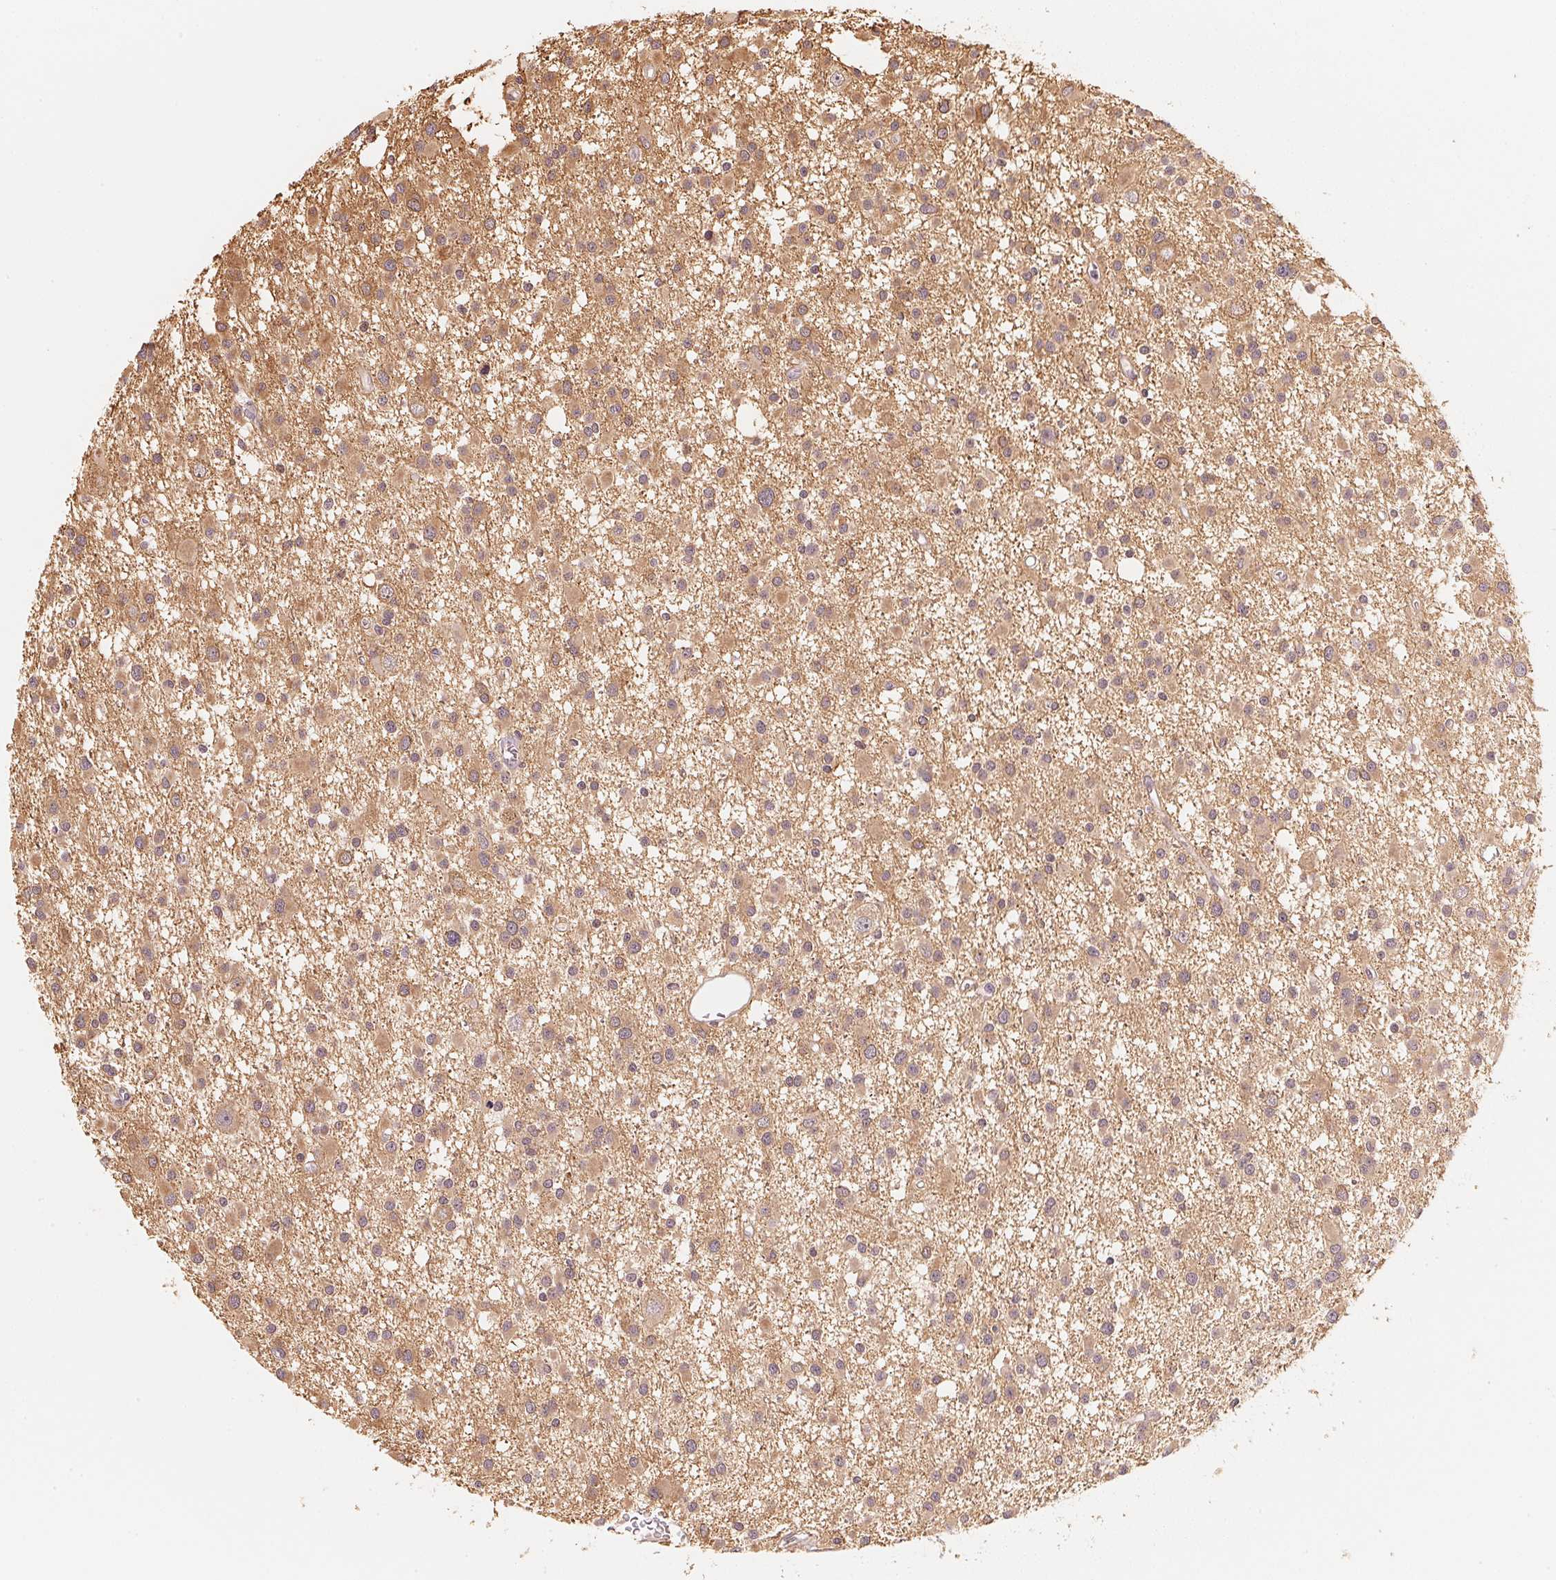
{"staining": {"intensity": "moderate", "quantity": "25%-75%", "location": "cytoplasmic/membranous"}, "tissue": "glioma", "cell_type": "Tumor cells", "image_type": "cancer", "snomed": [{"axis": "morphology", "description": "Glioma, malignant, High grade"}, {"axis": "topography", "description": "Brain"}], "caption": "A brown stain highlights moderate cytoplasmic/membranous staining of a protein in human malignant glioma (high-grade) tumor cells.", "gene": "PRKN", "patient": {"sex": "male", "age": 54}}